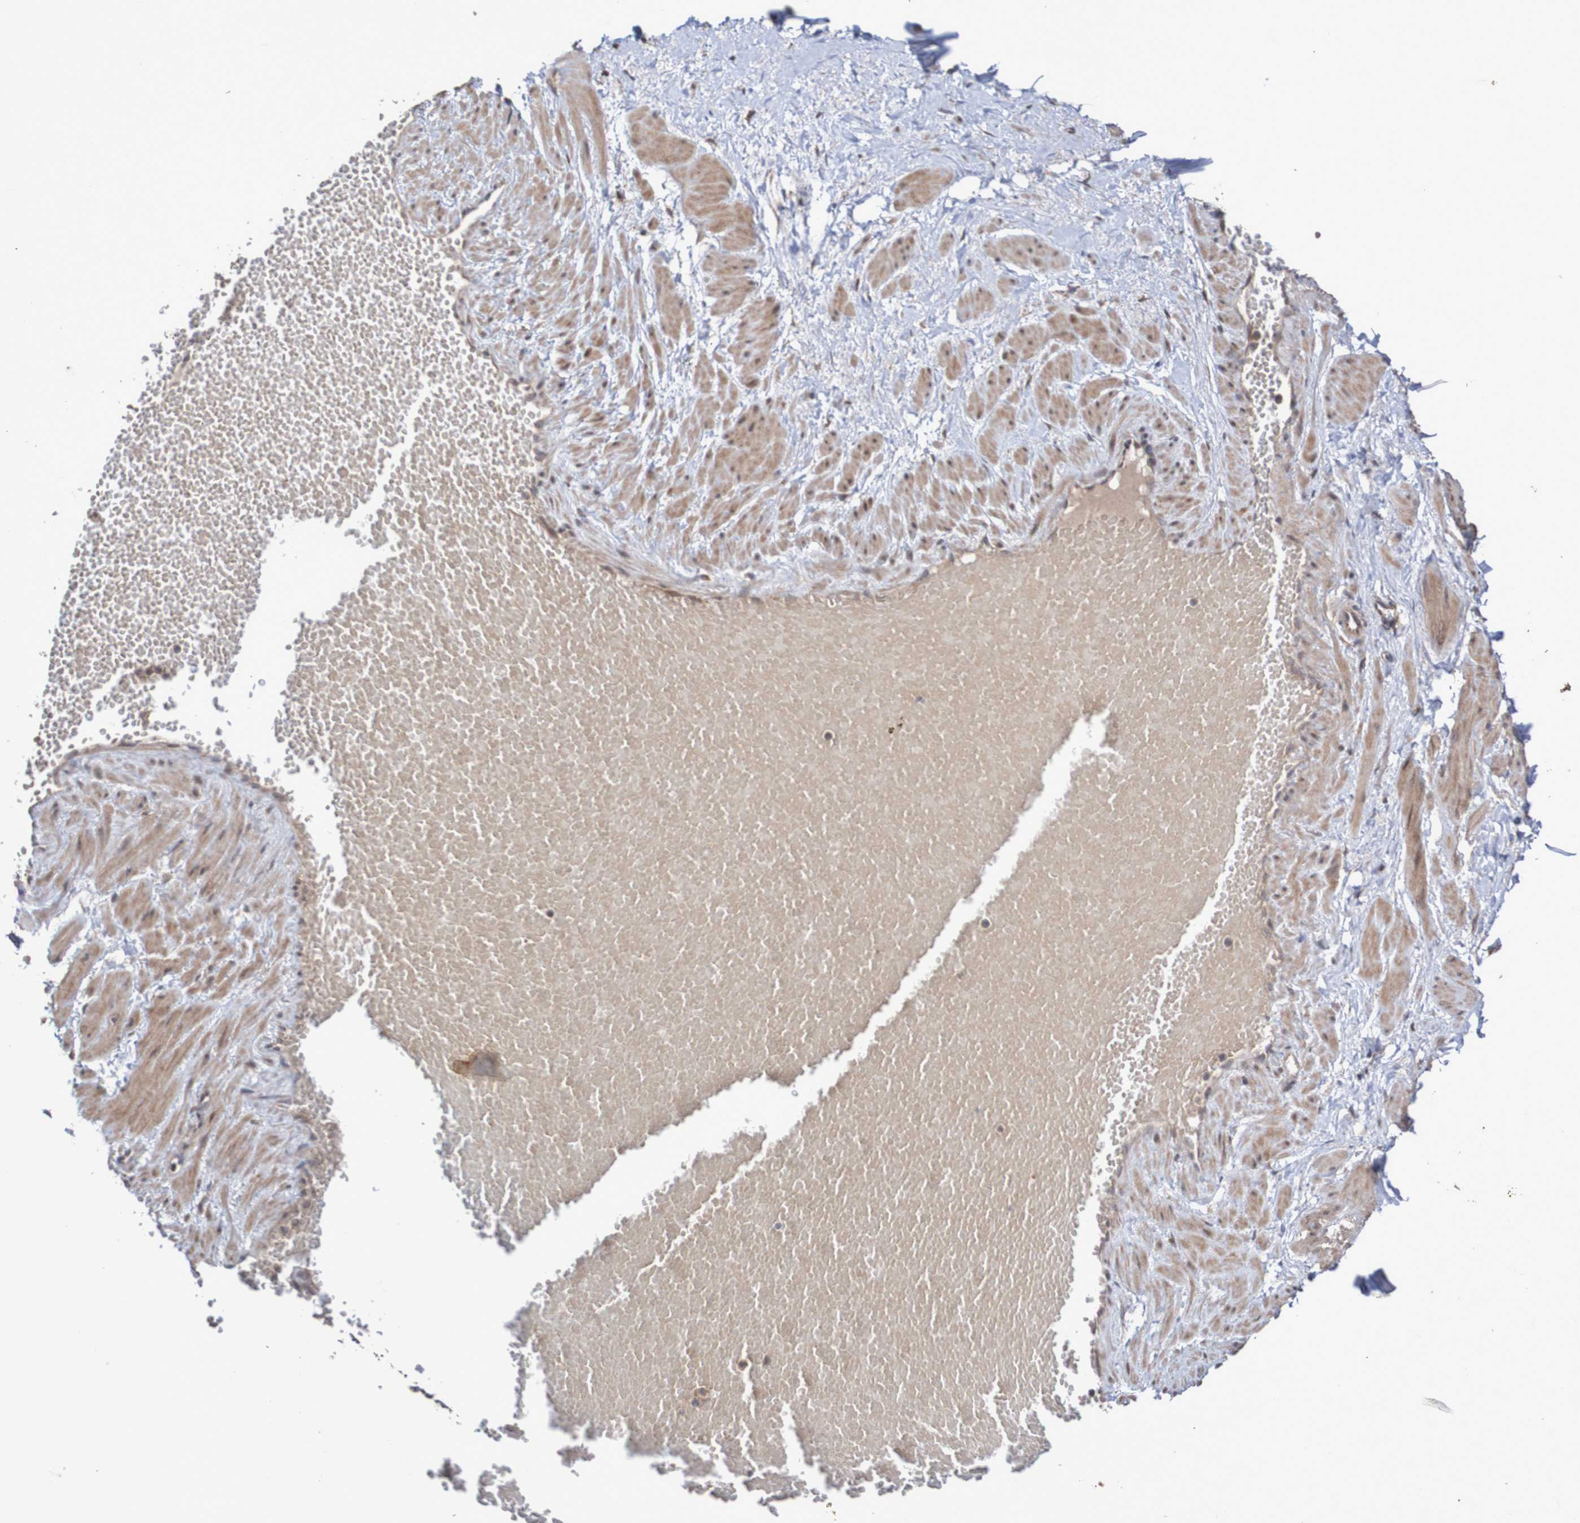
{"staining": {"intensity": "weak", "quantity": ">75%", "location": "cytoplasmic/membranous"}, "tissue": "soft tissue", "cell_type": "Fibroblasts", "image_type": "normal", "snomed": [{"axis": "morphology", "description": "Normal tissue, NOS"}, {"axis": "topography", "description": "Soft tissue"}, {"axis": "topography", "description": "Vascular tissue"}], "caption": "Protein staining displays weak cytoplasmic/membranous expression in approximately >75% of fibroblasts in benign soft tissue. (Brightfield microscopy of DAB IHC at high magnification).", "gene": "PHPT1", "patient": {"sex": "female", "age": 35}}